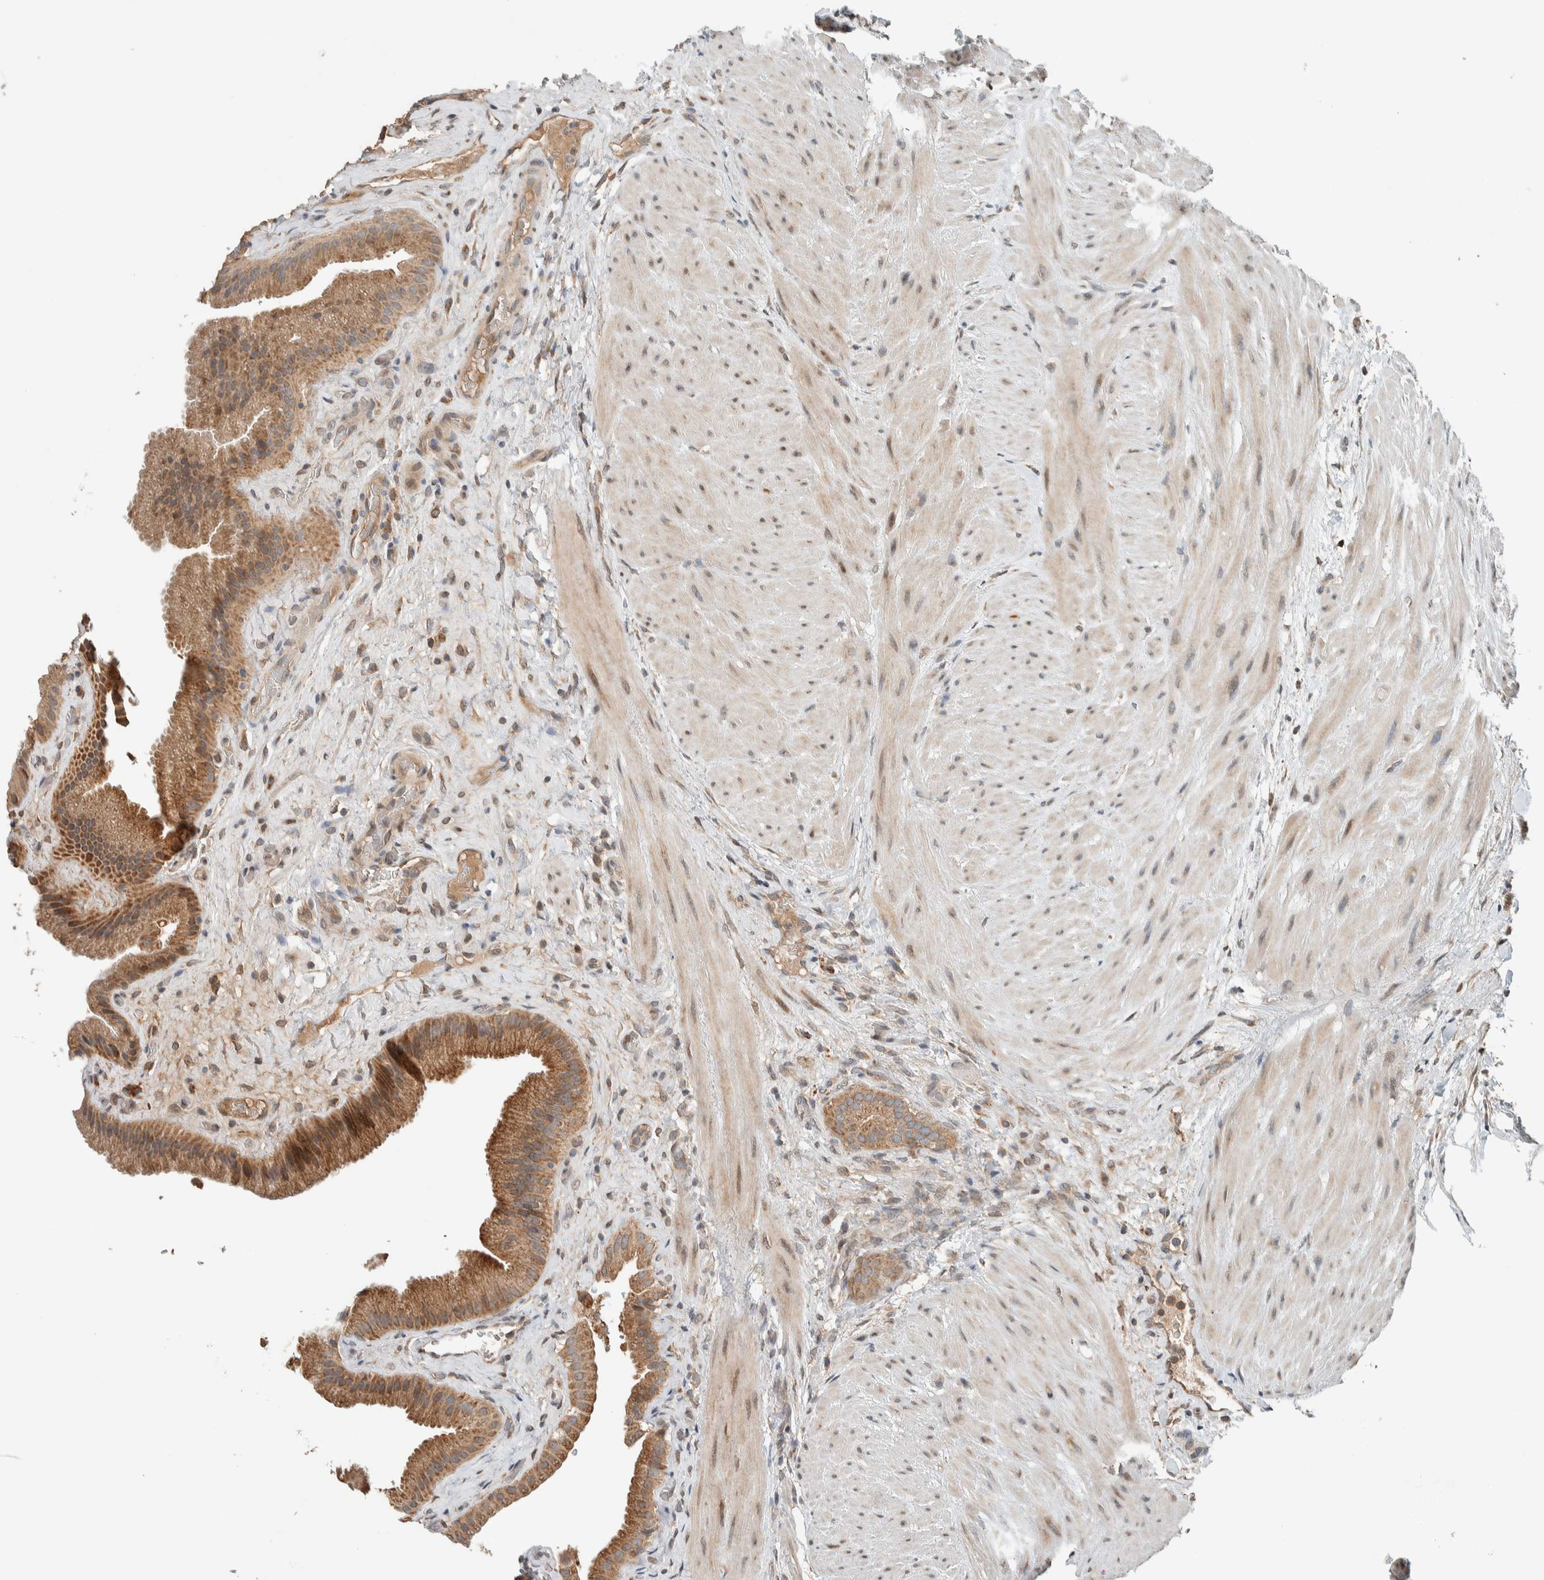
{"staining": {"intensity": "moderate", "quantity": ">75%", "location": "cytoplasmic/membranous"}, "tissue": "gallbladder", "cell_type": "Glandular cells", "image_type": "normal", "snomed": [{"axis": "morphology", "description": "Normal tissue, NOS"}, {"axis": "topography", "description": "Gallbladder"}], "caption": "Protein staining of unremarkable gallbladder shows moderate cytoplasmic/membranous staining in about >75% of glandular cells. The staining was performed using DAB to visualize the protein expression in brown, while the nuclei were stained in blue with hematoxylin (Magnification: 20x).", "gene": "NBR1", "patient": {"sex": "male", "age": 49}}